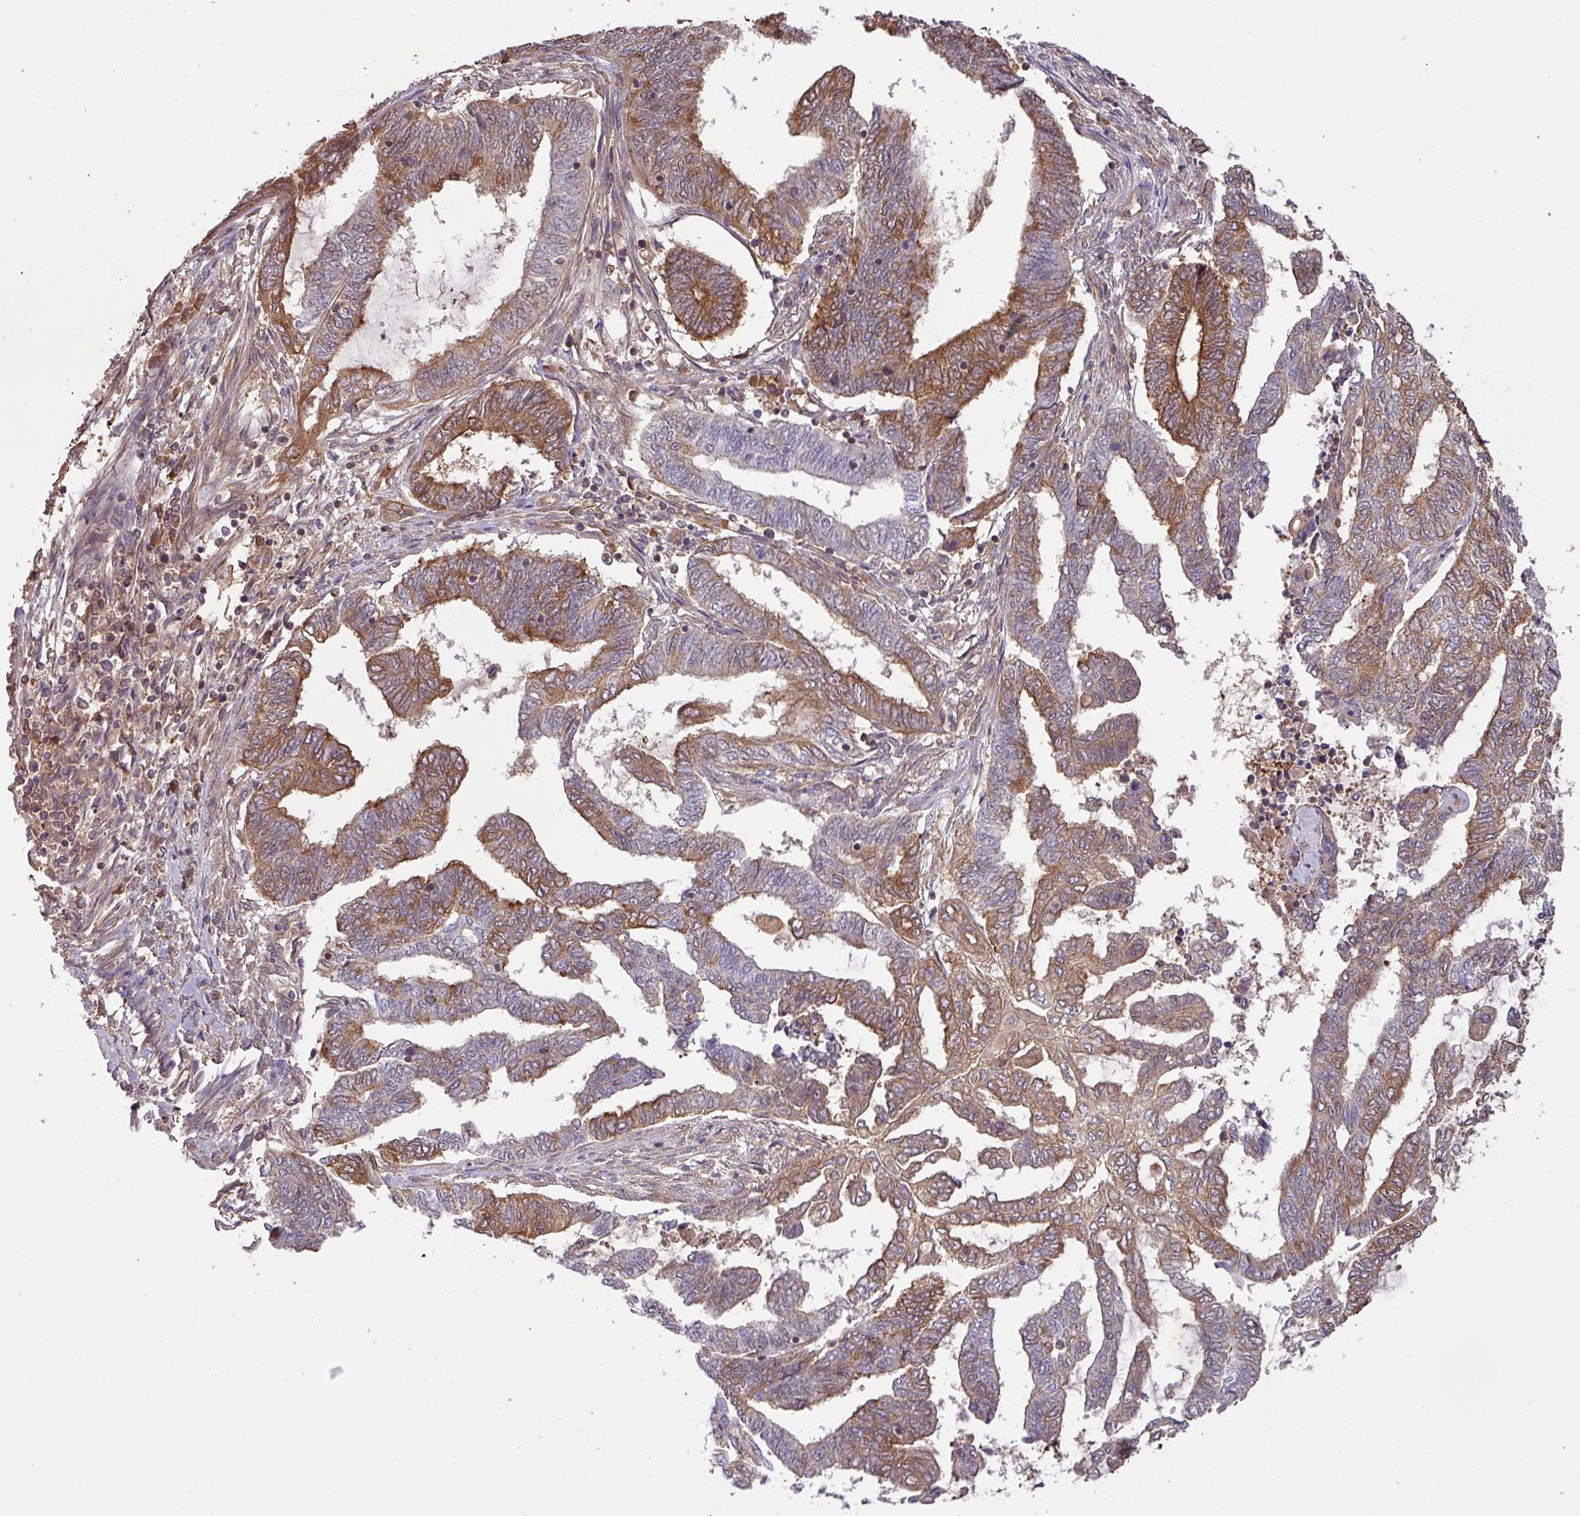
{"staining": {"intensity": "moderate", "quantity": ">75%", "location": "cytoplasmic/membranous"}, "tissue": "endometrial cancer", "cell_type": "Tumor cells", "image_type": "cancer", "snomed": [{"axis": "morphology", "description": "Adenocarcinoma, NOS"}, {"axis": "topography", "description": "Uterus"}, {"axis": "topography", "description": "Endometrium"}], "caption": "A high-resolution image shows immunohistochemistry (IHC) staining of endometrial cancer, which displays moderate cytoplasmic/membranous expression in approximately >75% of tumor cells.", "gene": "GSPT1", "patient": {"sex": "female", "age": 70}}